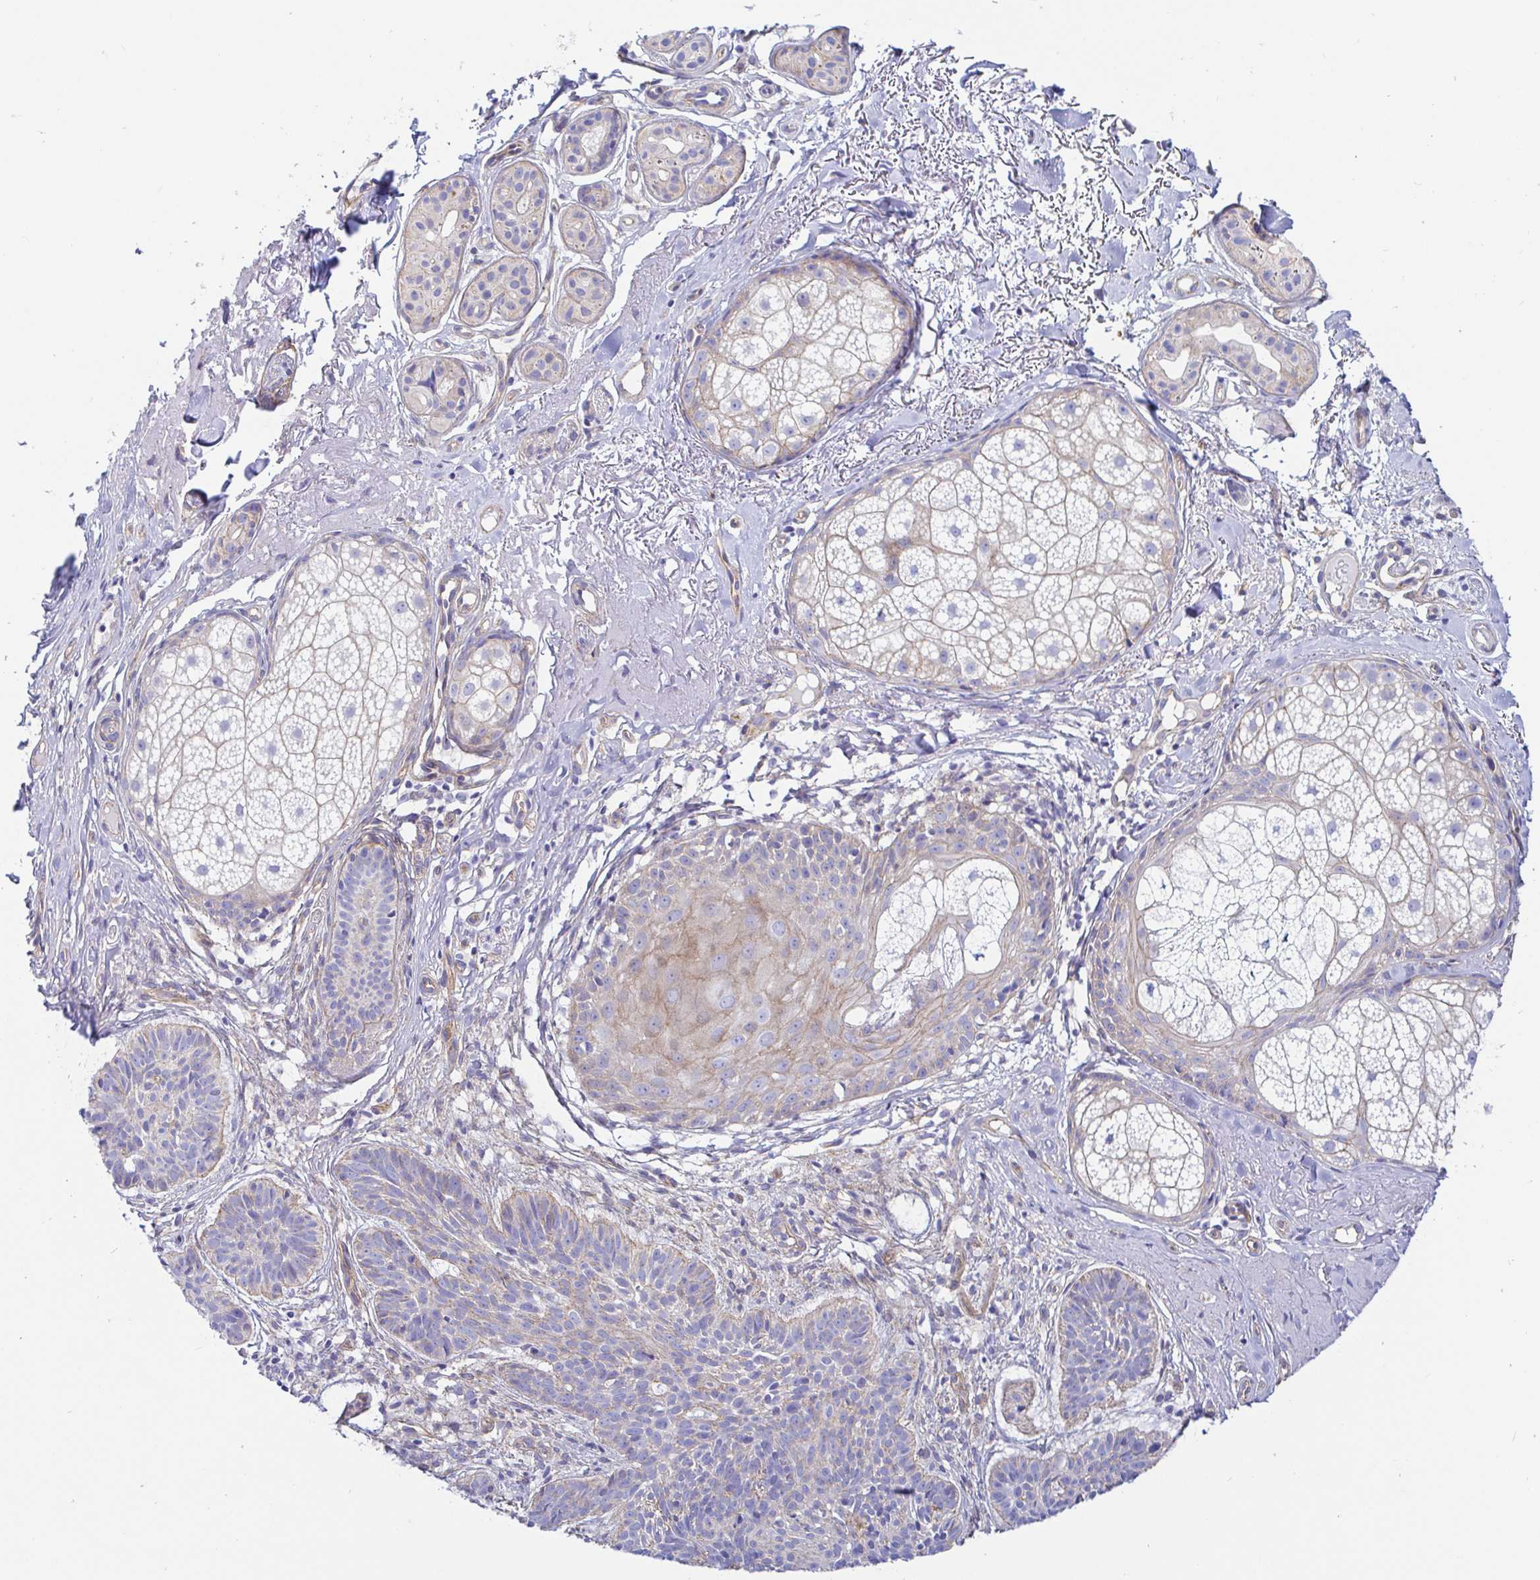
{"staining": {"intensity": "negative", "quantity": "none", "location": "none"}, "tissue": "skin cancer", "cell_type": "Tumor cells", "image_type": "cancer", "snomed": [{"axis": "morphology", "description": "Basal cell carcinoma"}, {"axis": "topography", "description": "Skin"}], "caption": "There is no significant positivity in tumor cells of skin basal cell carcinoma.", "gene": "ARL4D", "patient": {"sex": "male", "age": 78}}